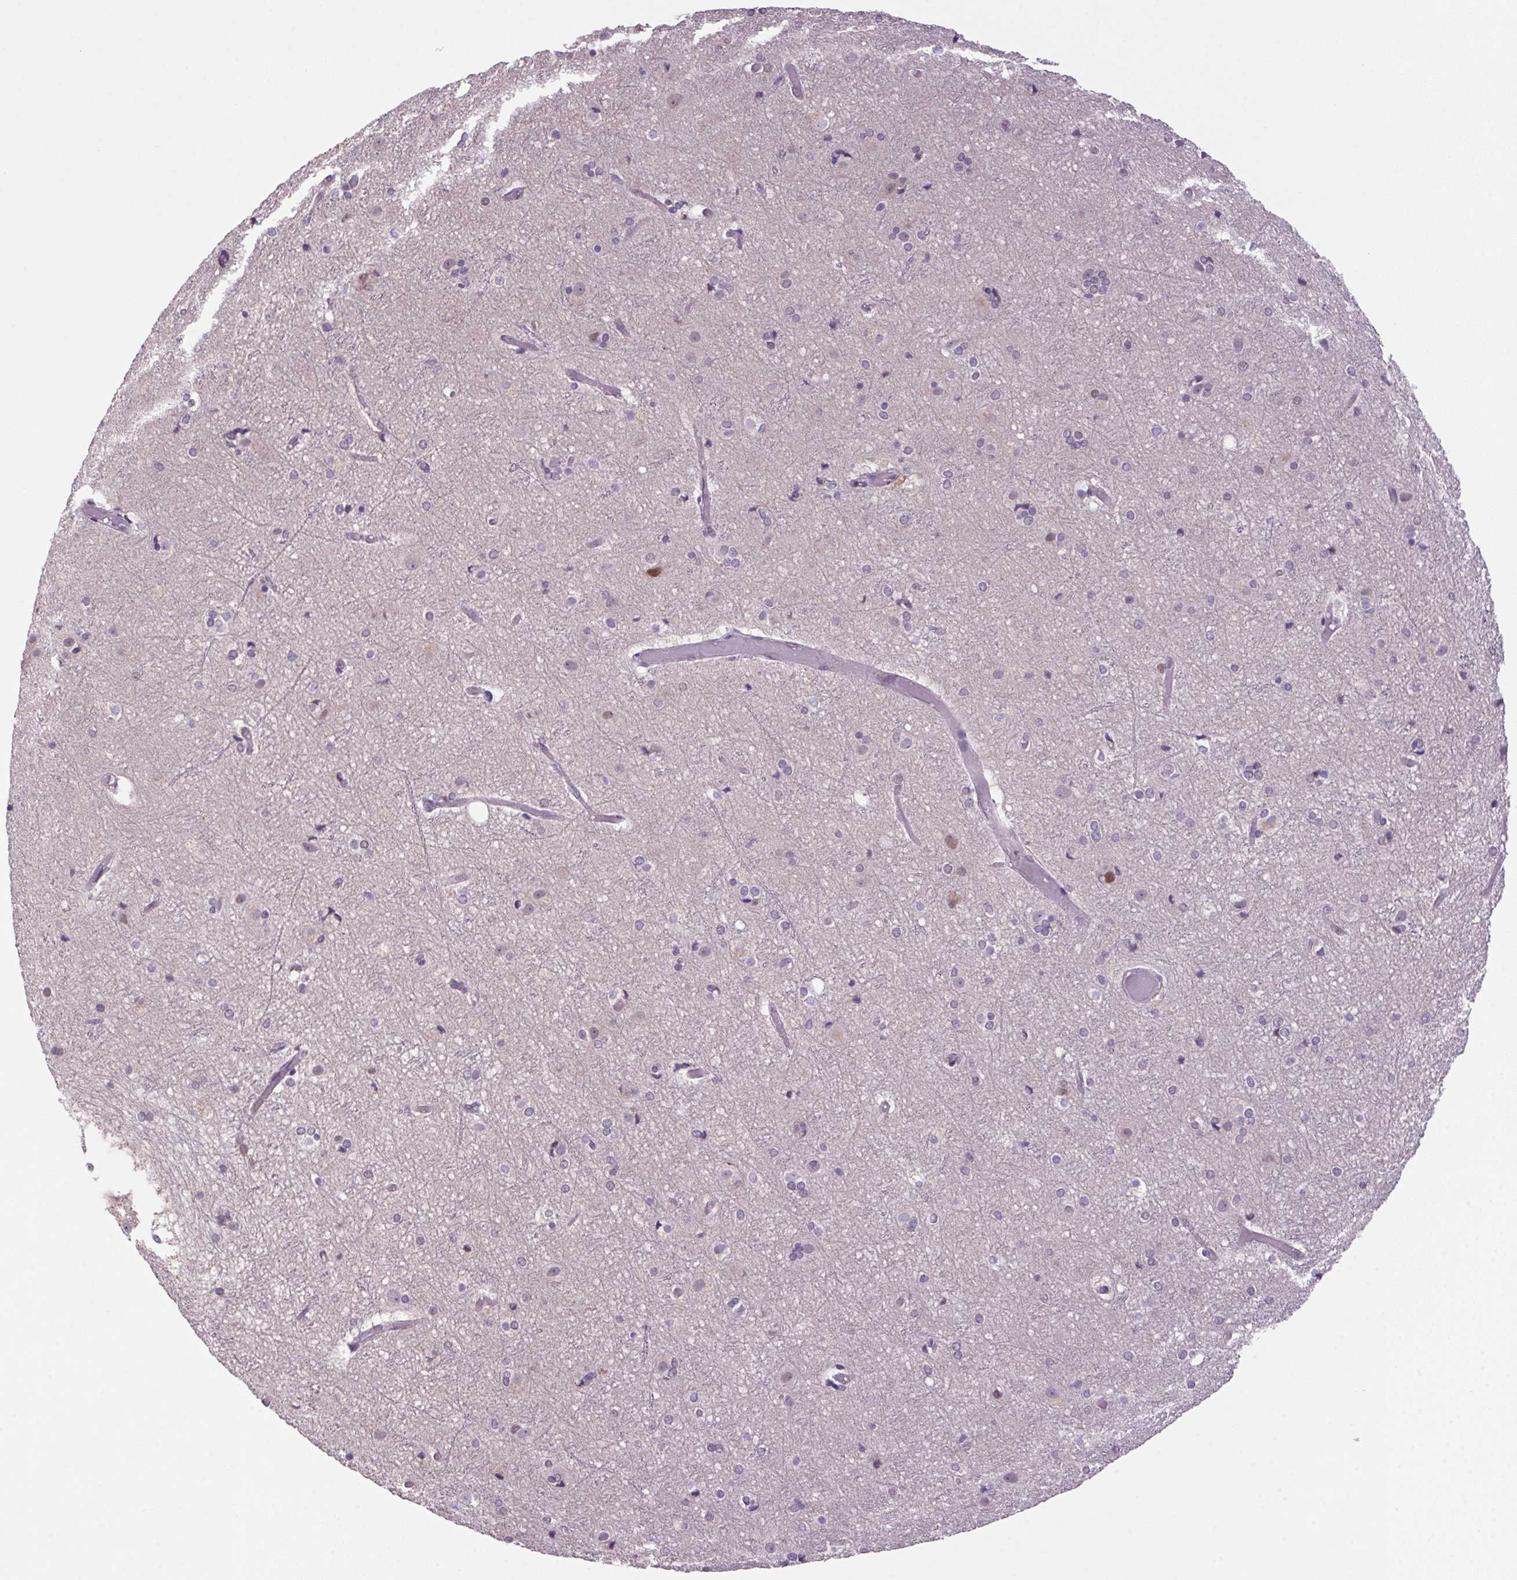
{"staining": {"intensity": "negative", "quantity": "none", "location": "none"}, "tissue": "cerebral cortex", "cell_type": "Endothelial cells", "image_type": "normal", "snomed": [{"axis": "morphology", "description": "Normal tissue, NOS"}, {"axis": "topography", "description": "Cerebral cortex"}], "caption": "This is an immunohistochemistry (IHC) photomicrograph of unremarkable cerebral cortex. There is no positivity in endothelial cells.", "gene": "AKR1E2", "patient": {"sex": "female", "age": 52}}